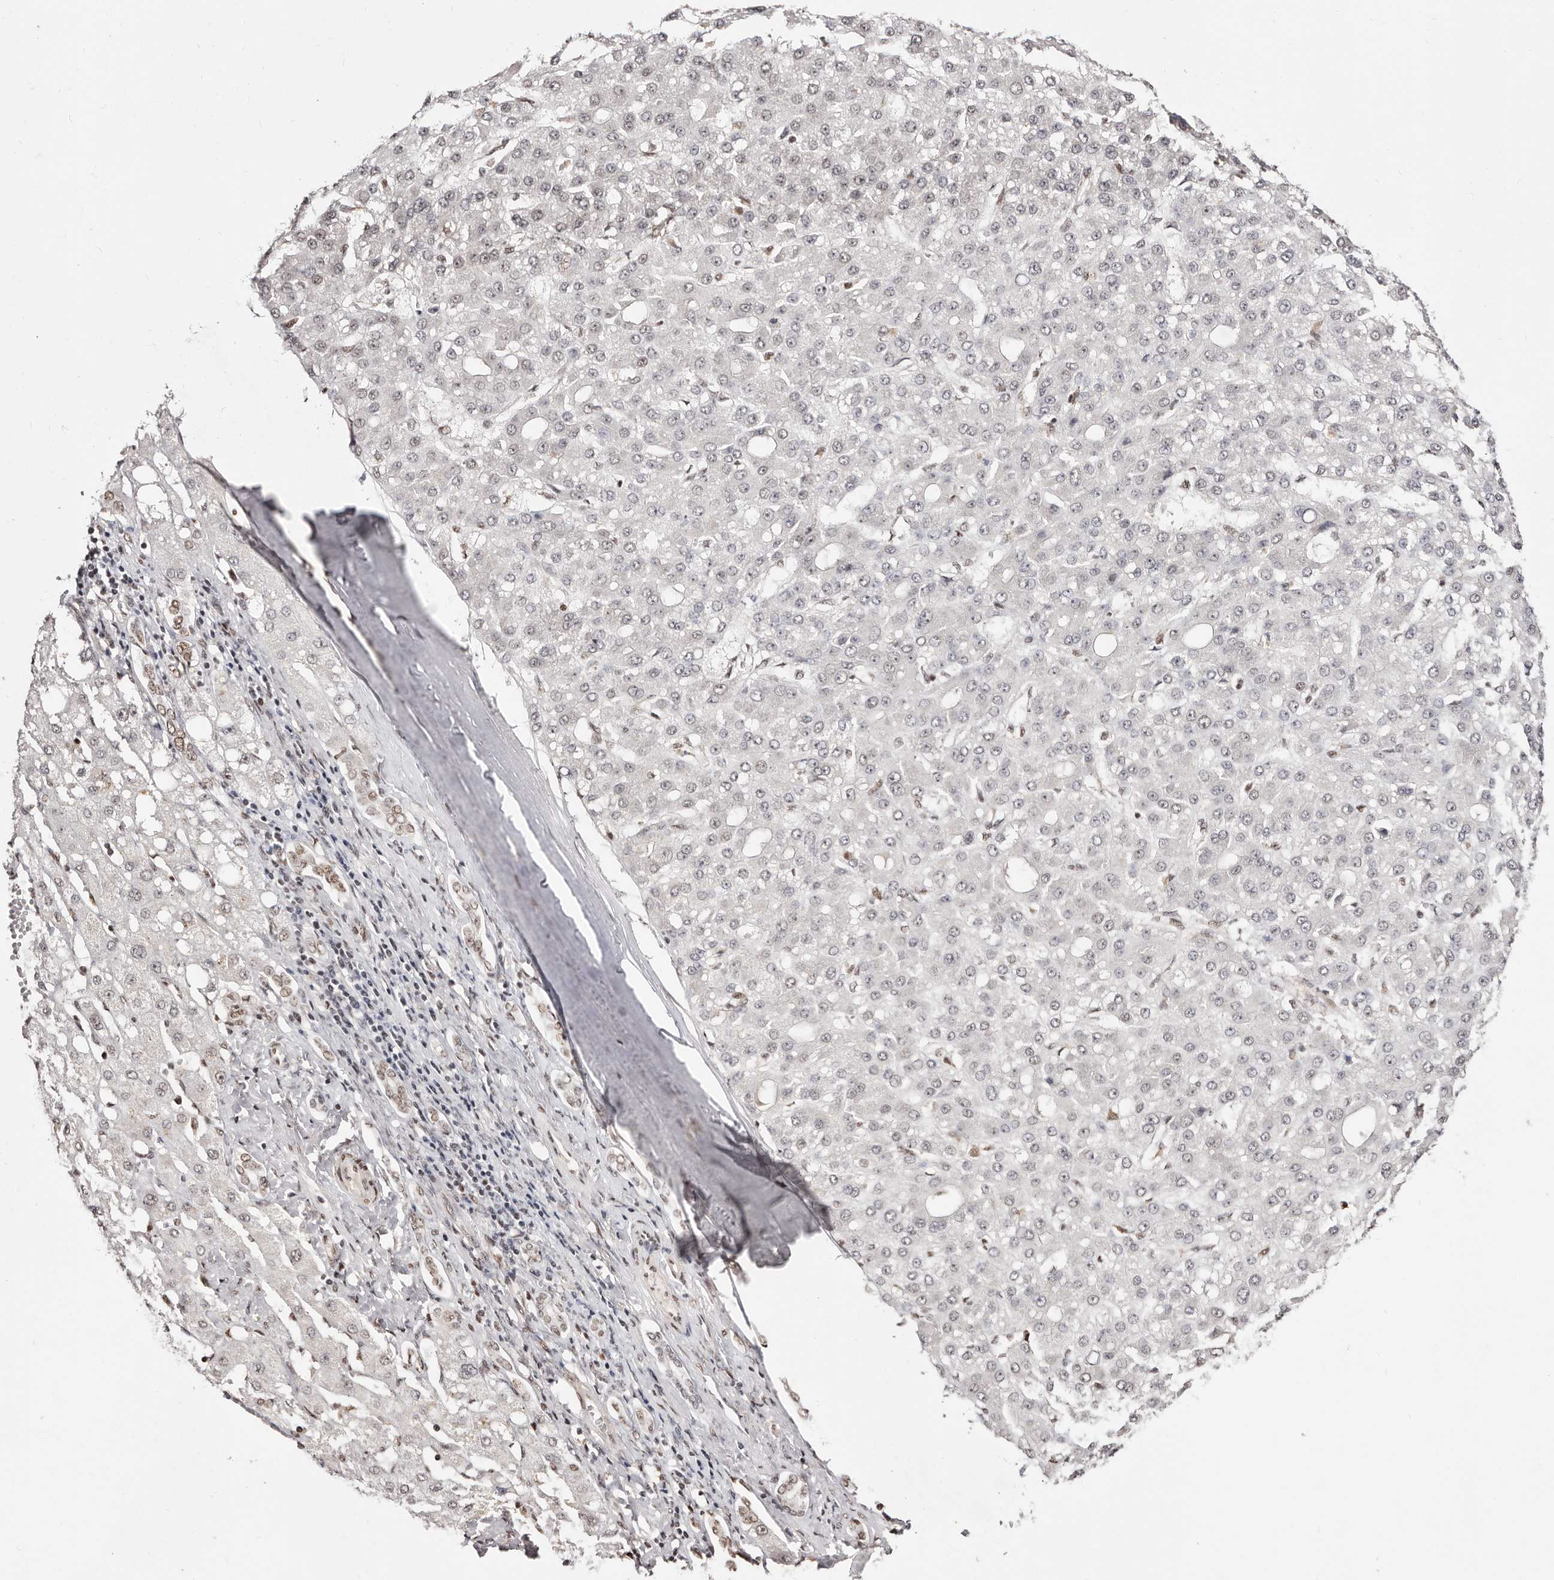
{"staining": {"intensity": "weak", "quantity": ">75%", "location": "nuclear"}, "tissue": "liver cancer", "cell_type": "Tumor cells", "image_type": "cancer", "snomed": [{"axis": "morphology", "description": "Carcinoma, Hepatocellular, NOS"}, {"axis": "topography", "description": "Liver"}], "caption": "The photomicrograph reveals a brown stain indicating the presence of a protein in the nuclear of tumor cells in hepatocellular carcinoma (liver).", "gene": "BICRAL", "patient": {"sex": "male", "age": 67}}